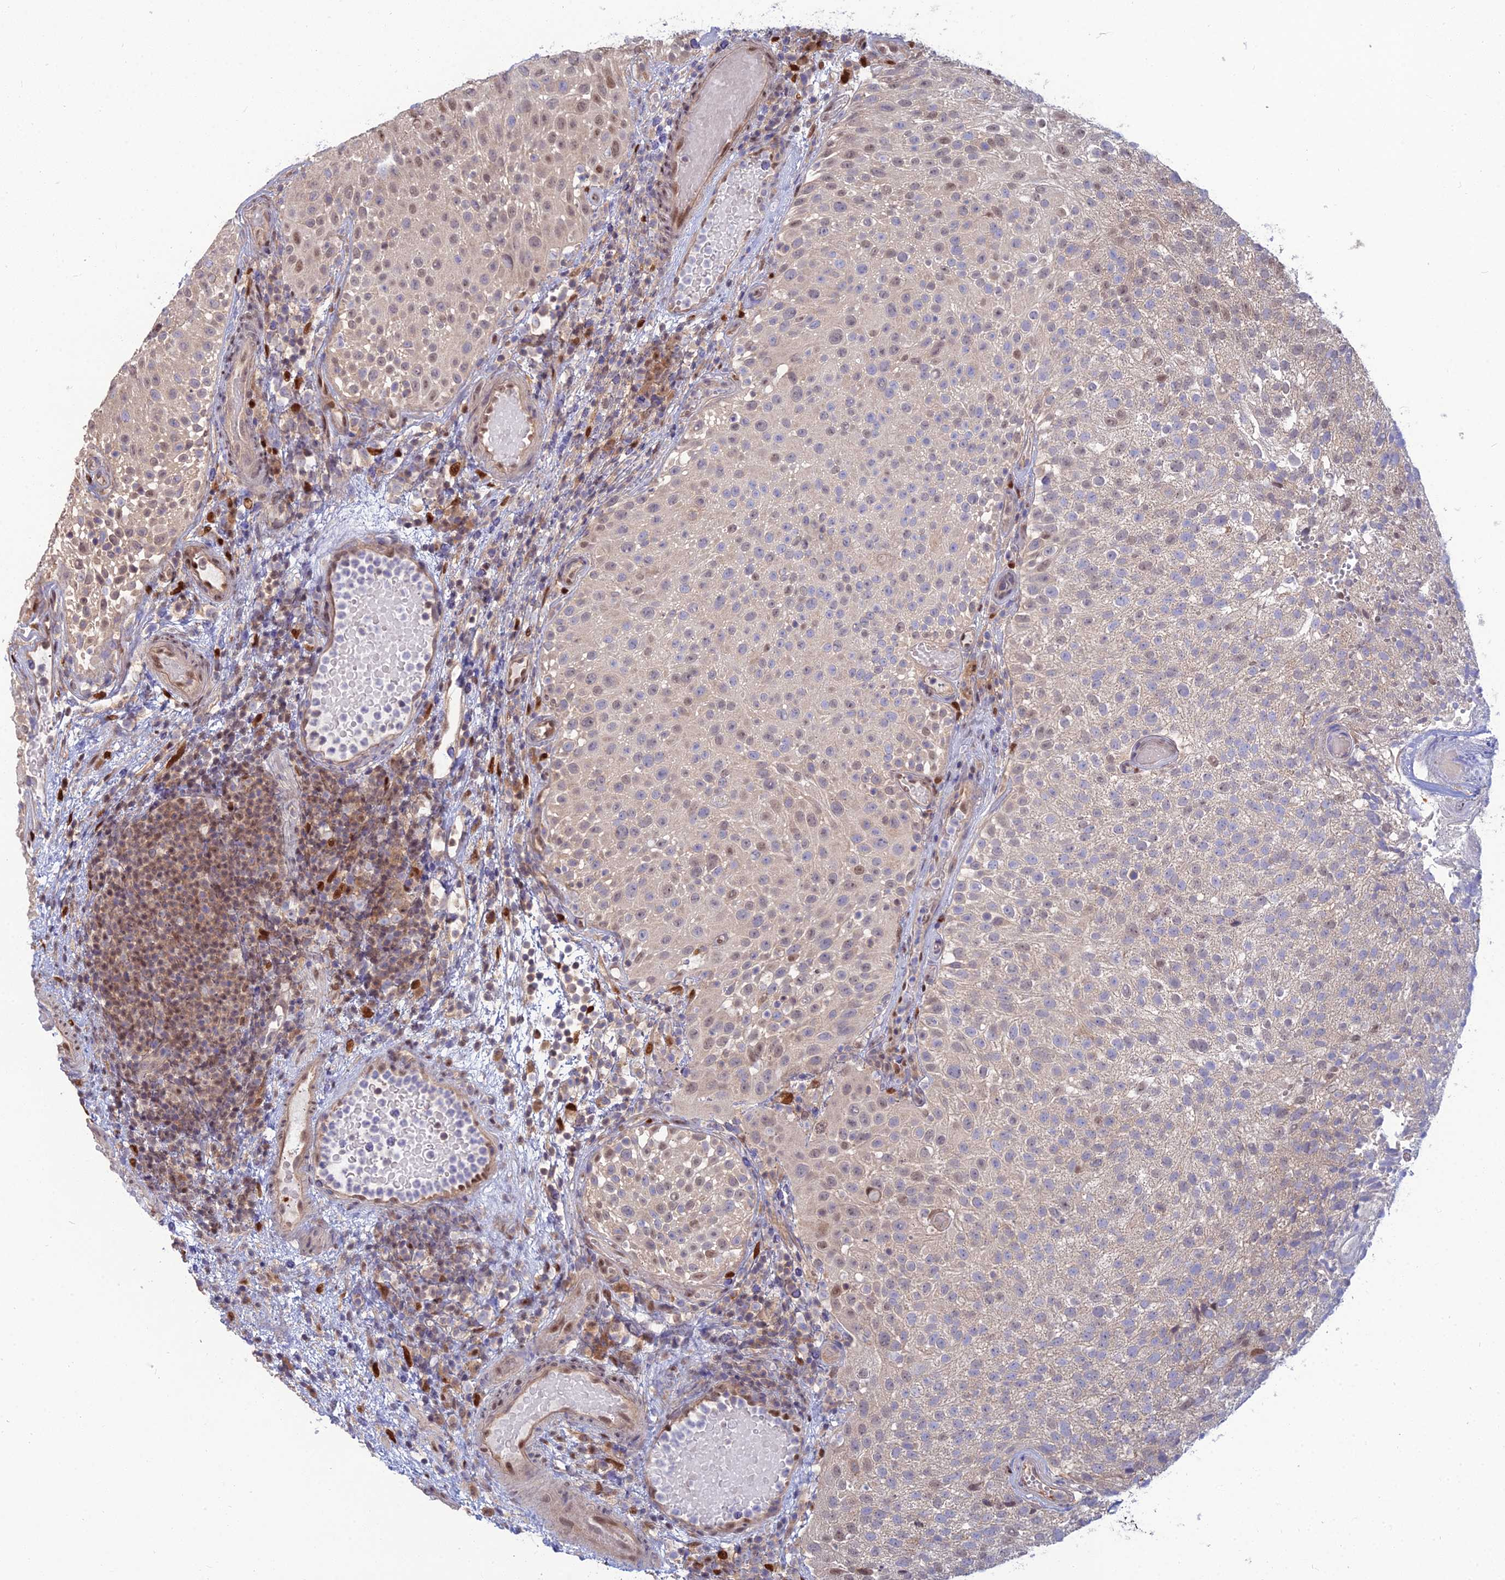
{"staining": {"intensity": "moderate", "quantity": "25%-75%", "location": "nuclear"}, "tissue": "urothelial cancer", "cell_type": "Tumor cells", "image_type": "cancer", "snomed": [{"axis": "morphology", "description": "Urothelial carcinoma, Low grade"}, {"axis": "topography", "description": "Urinary bladder"}], "caption": "Human urothelial cancer stained with a brown dye exhibits moderate nuclear positive positivity in approximately 25%-75% of tumor cells.", "gene": "DNPEP", "patient": {"sex": "male", "age": 78}}